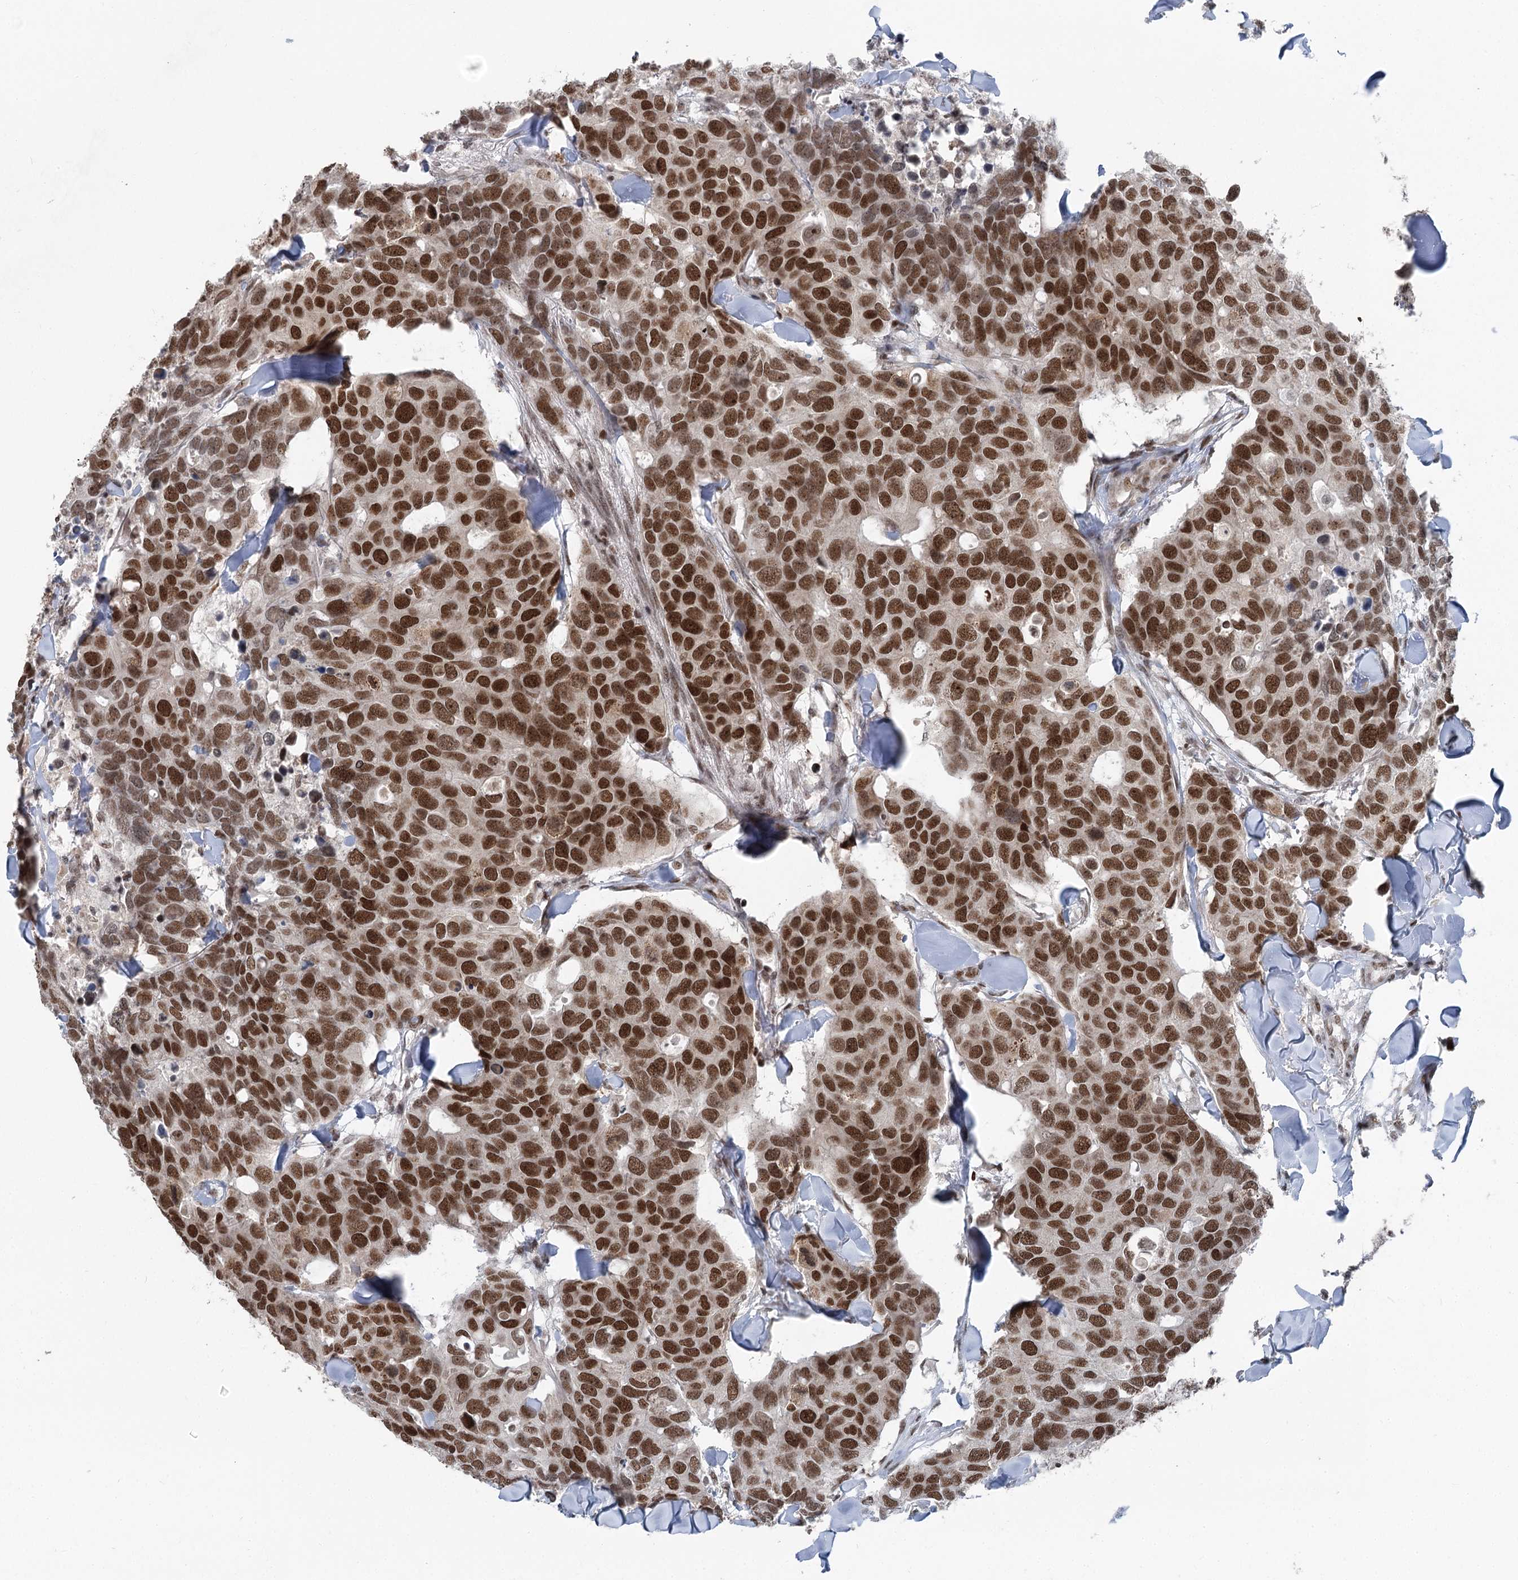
{"staining": {"intensity": "strong", "quantity": ">75%", "location": "nuclear"}, "tissue": "breast cancer", "cell_type": "Tumor cells", "image_type": "cancer", "snomed": [{"axis": "morphology", "description": "Duct carcinoma"}, {"axis": "topography", "description": "Breast"}], "caption": "Breast intraductal carcinoma stained with a brown dye demonstrates strong nuclear positive positivity in approximately >75% of tumor cells.", "gene": "CGGBP1", "patient": {"sex": "female", "age": 83}}